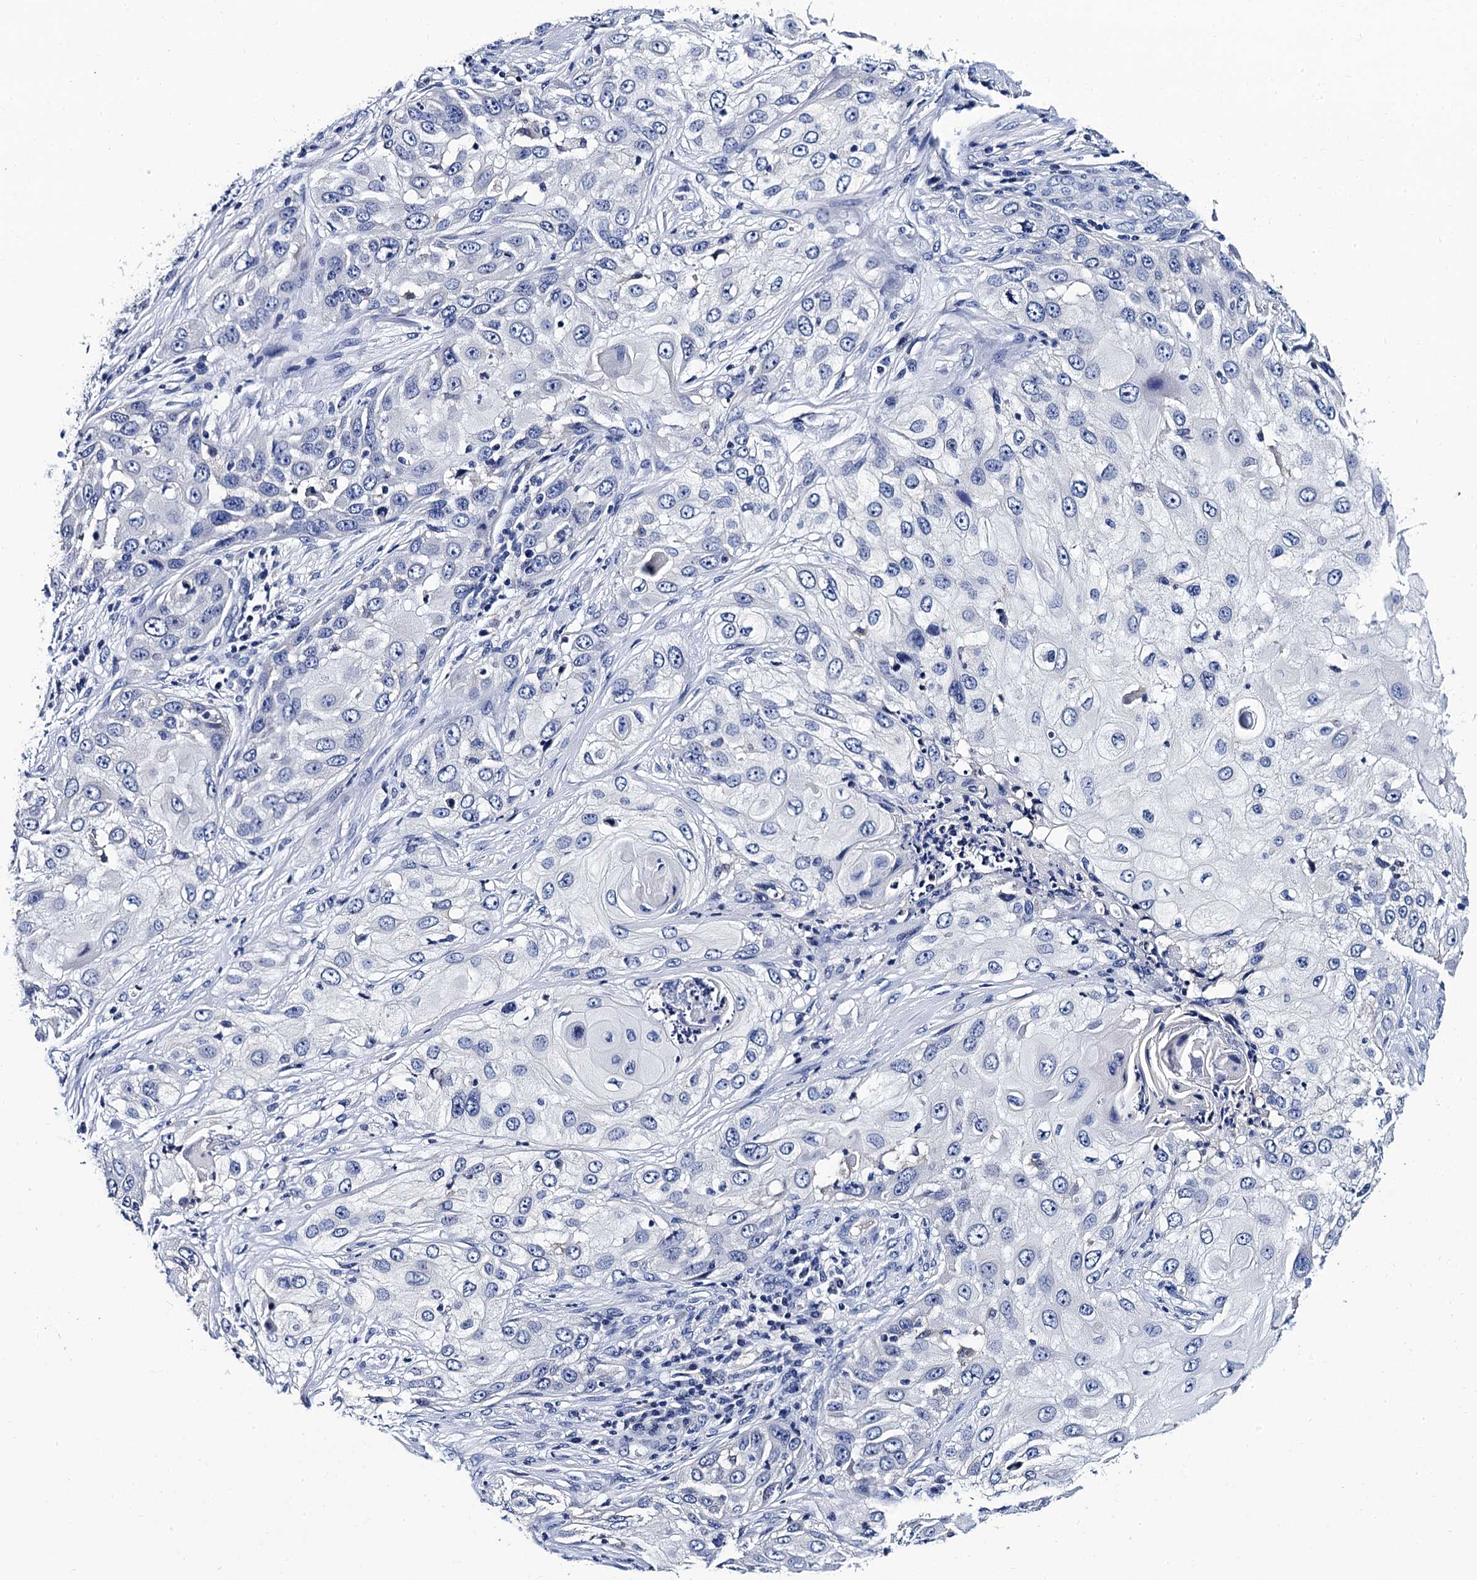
{"staining": {"intensity": "negative", "quantity": "none", "location": "none"}, "tissue": "skin cancer", "cell_type": "Tumor cells", "image_type": "cancer", "snomed": [{"axis": "morphology", "description": "Squamous cell carcinoma, NOS"}, {"axis": "topography", "description": "Skin"}], "caption": "Skin squamous cell carcinoma stained for a protein using IHC exhibits no staining tumor cells.", "gene": "LRRC30", "patient": {"sex": "female", "age": 44}}